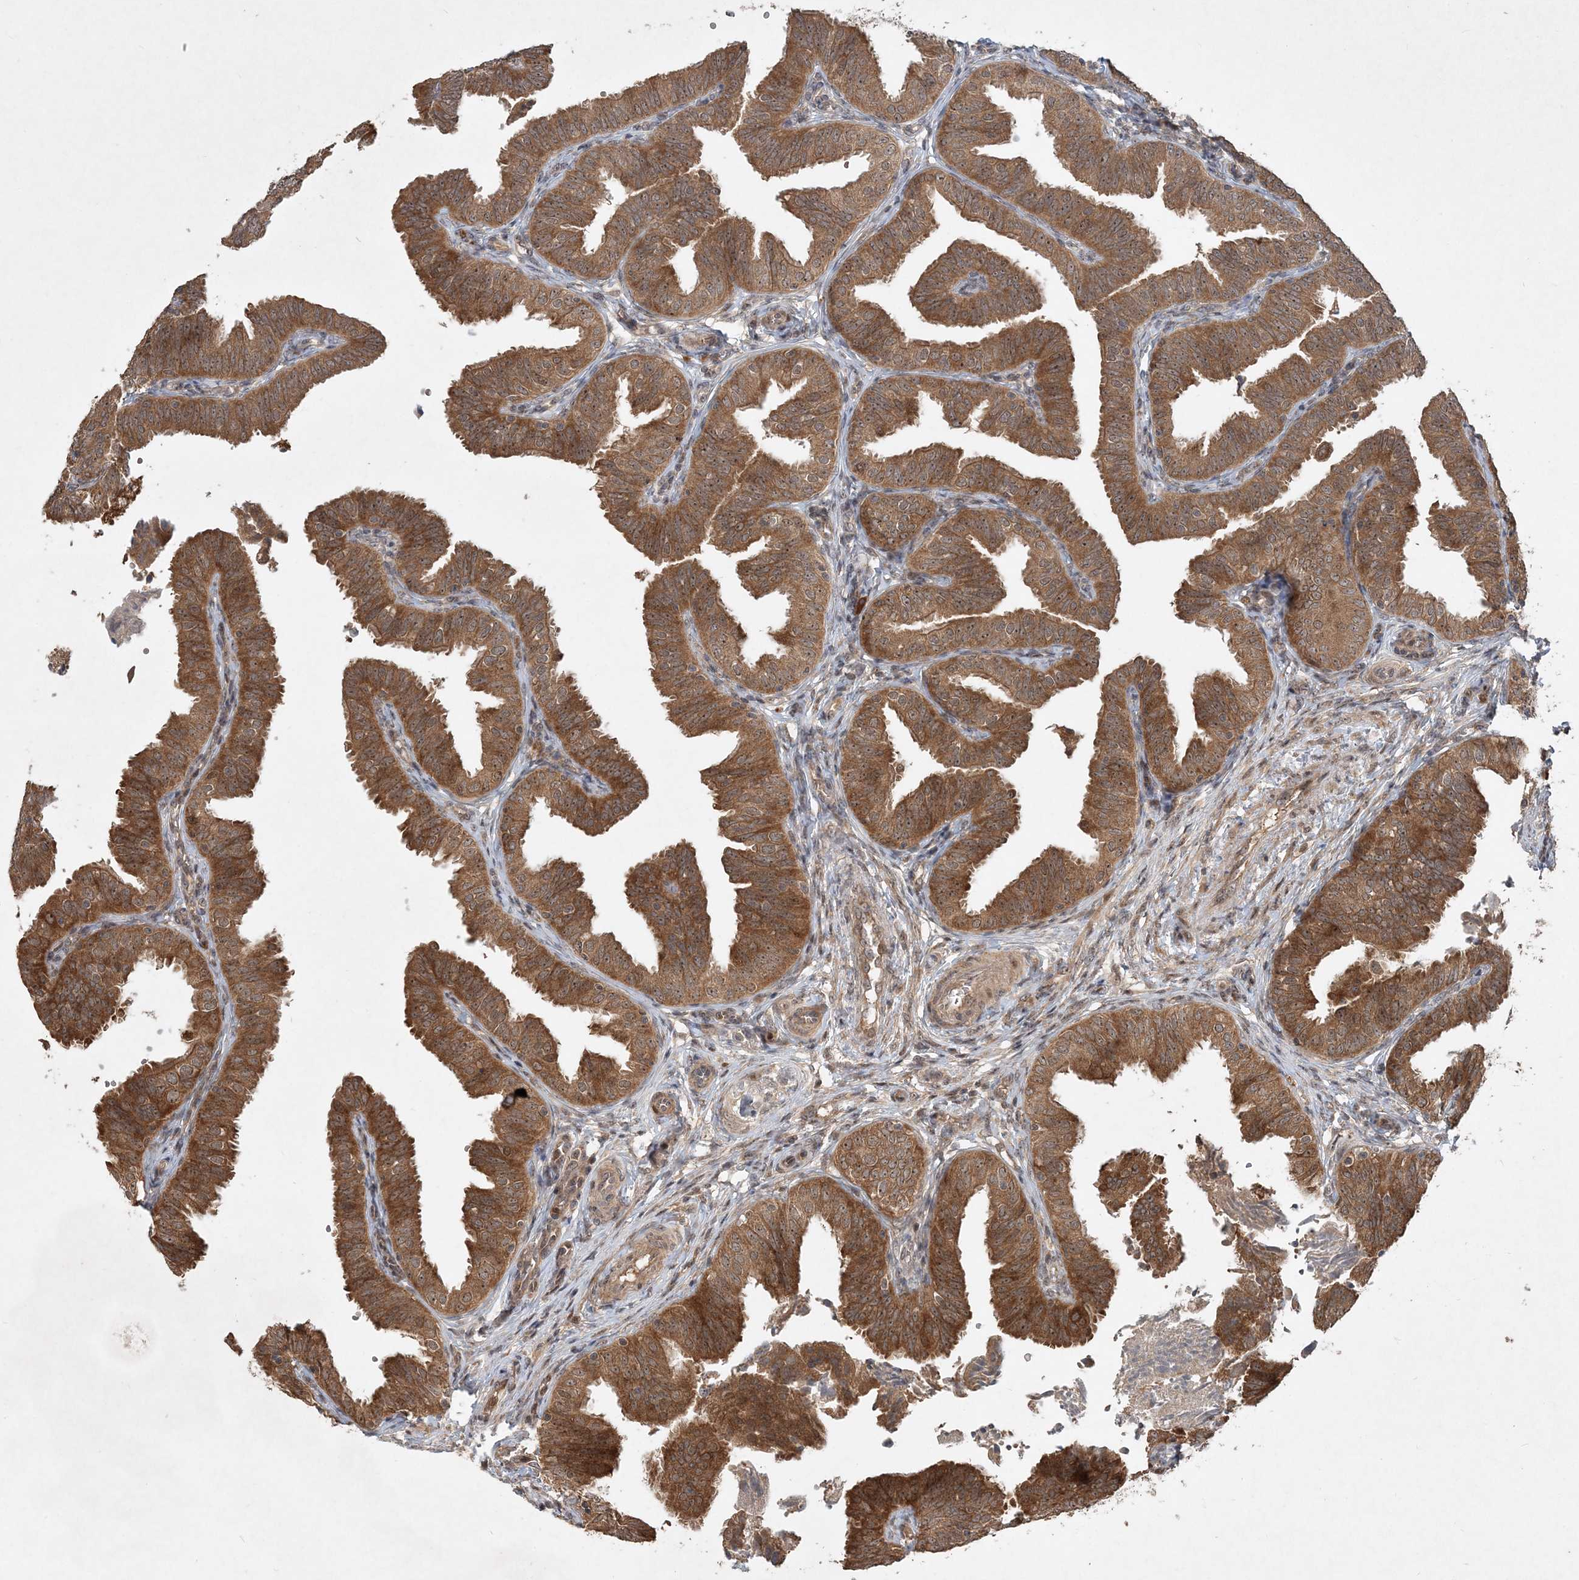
{"staining": {"intensity": "moderate", "quantity": ">75%", "location": "cytoplasmic/membranous"}, "tissue": "fallopian tube", "cell_type": "Glandular cells", "image_type": "normal", "snomed": [{"axis": "morphology", "description": "Normal tissue, NOS"}, {"axis": "topography", "description": "Fallopian tube"}], "caption": "About >75% of glandular cells in benign human fallopian tube exhibit moderate cytoplasmic/membranous protein expression as visualized by brown immunohistochemical staining.", "gene": "UBR3", "patient": {"sex": "female", "age": 35}}